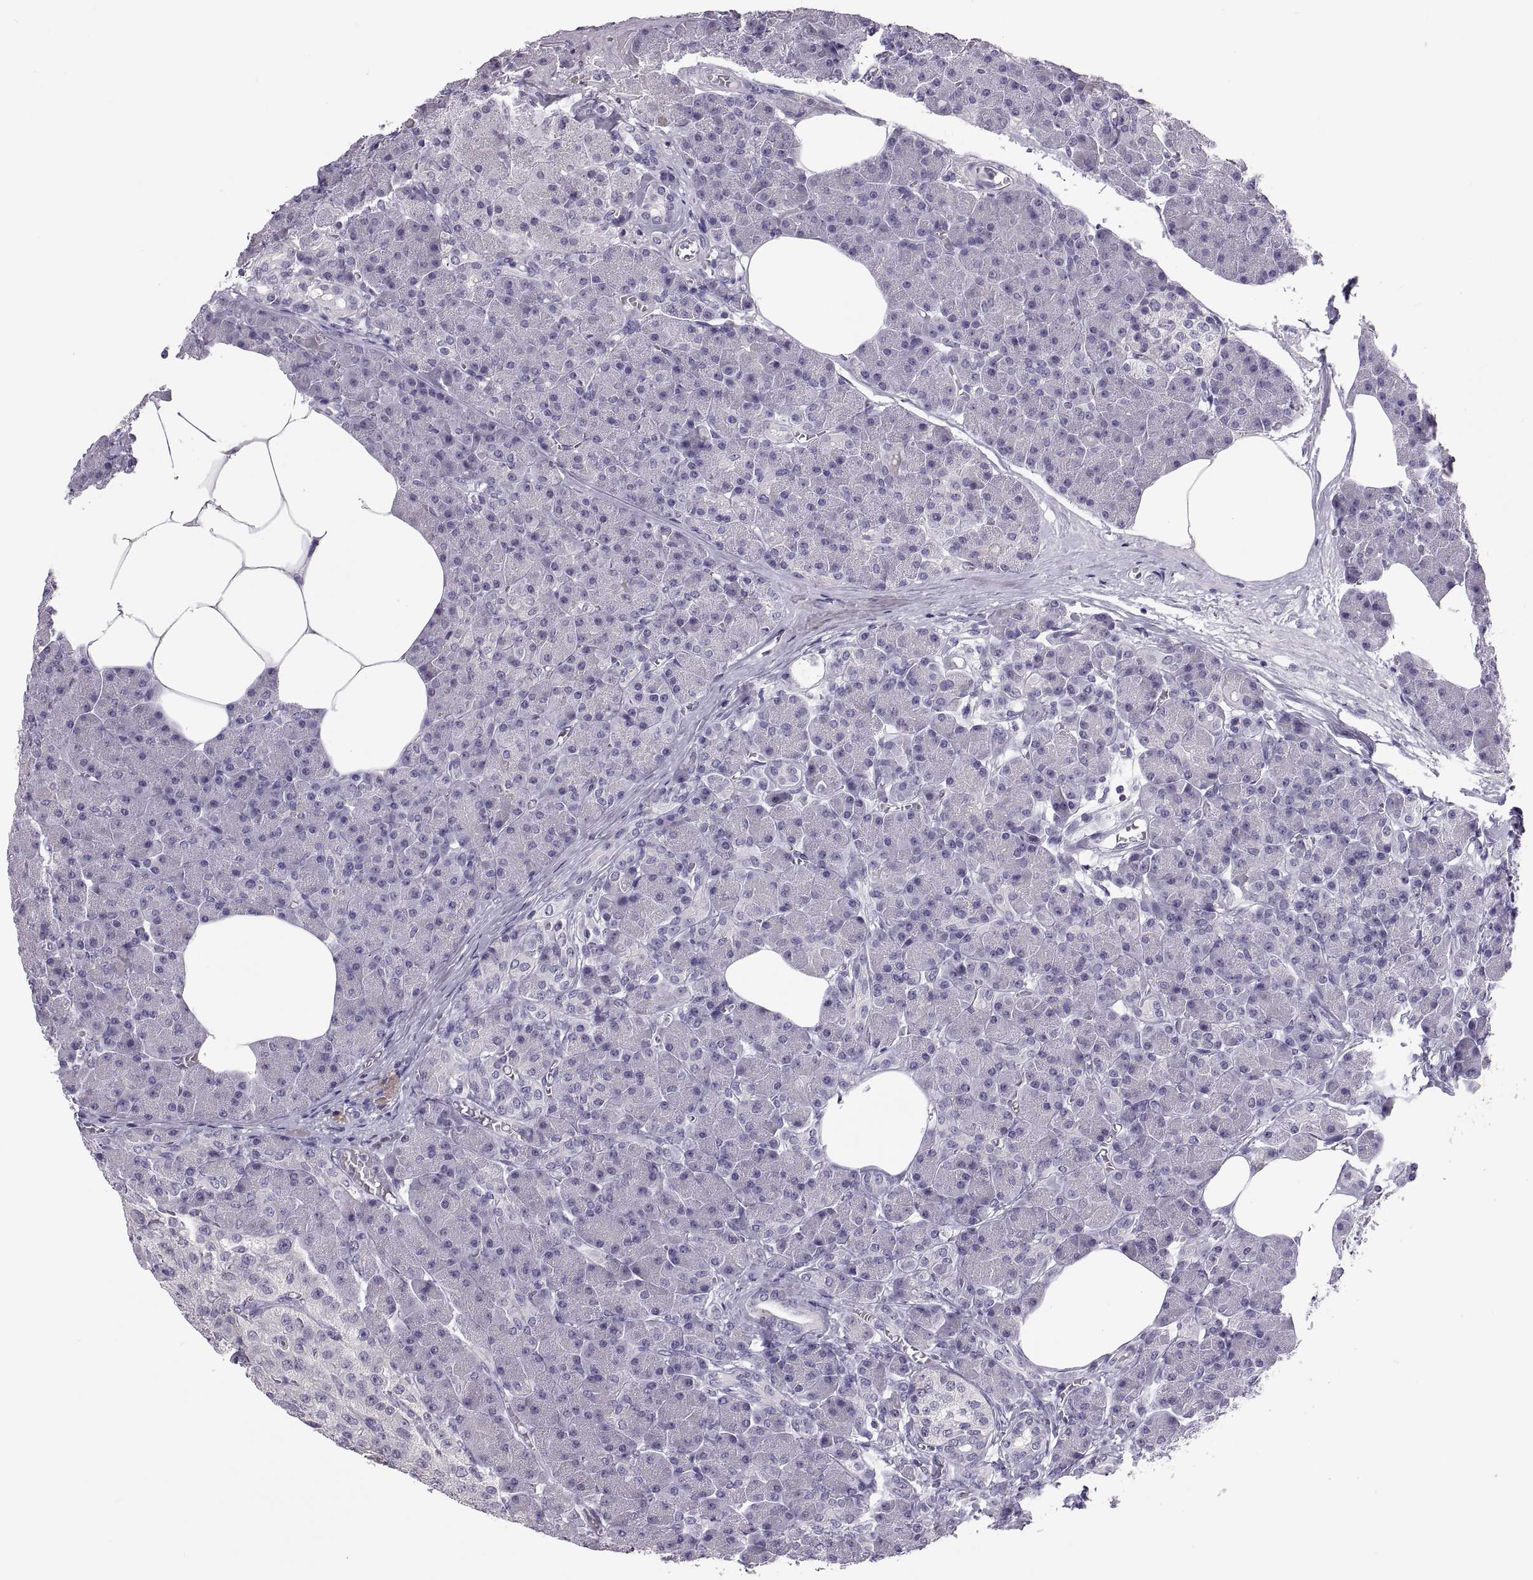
{"staining": {"intensity": "negative", "quantity": "none", "location": "none"}, "tissue": "pancreas", "cell_type": "Exocrine glandular cells", "image_type": "normal", "snomed": [{"axis": "morphology", "description": "Normal tissue, NOS"}, {"axis": "topography", "description": "Pancreas"}], "caption": "A high-resolution histopathology image shows immunohistochemistry (IHC) staining of normal pancreas, which exhibits no significant positivity in exocrine glandular cells.", "gene": "TTC21A", "patient": {"sex": "female", "age": 45}}